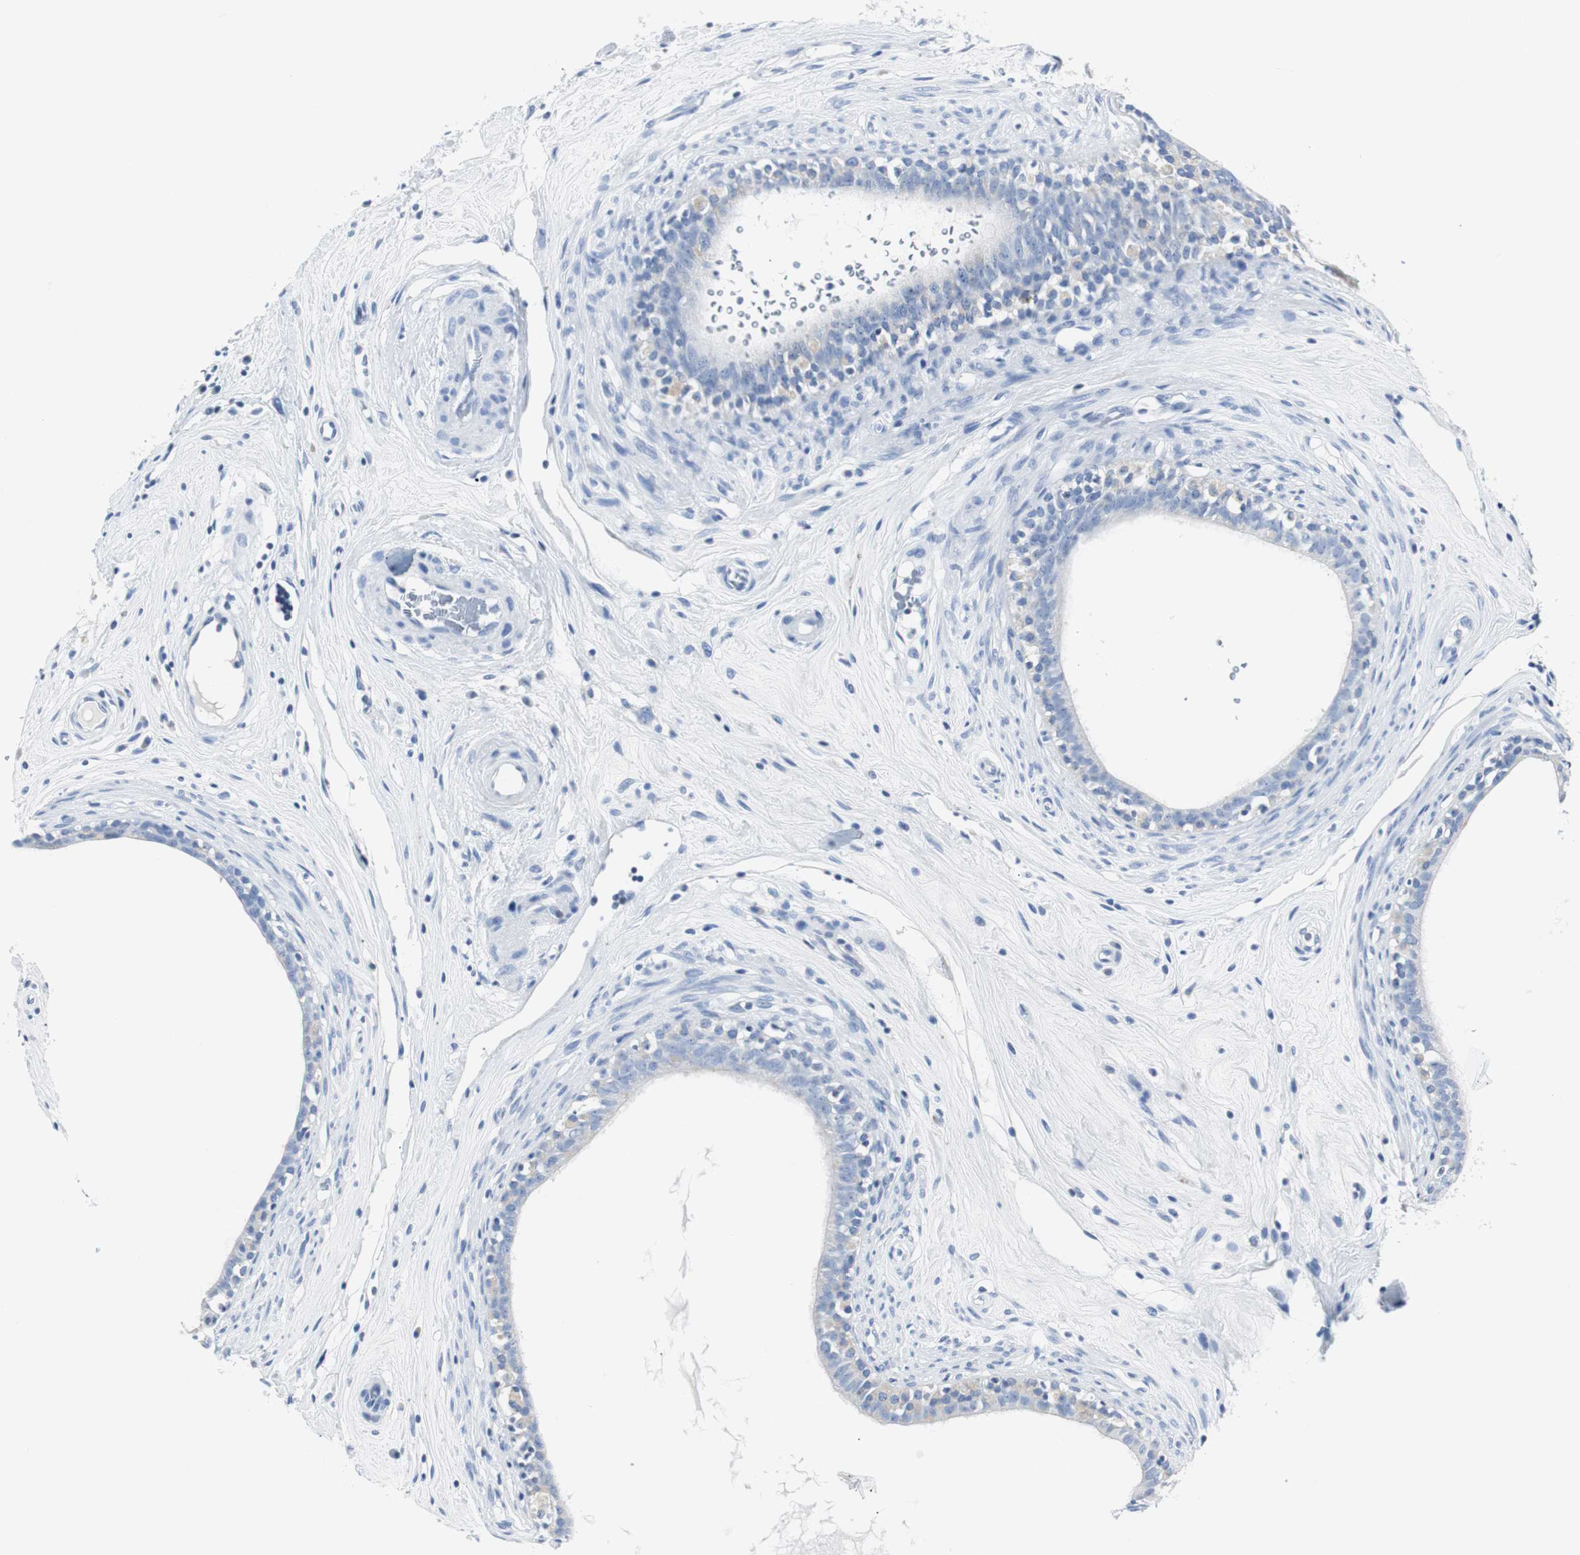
{"staining": {"intensity": "negative", "quantity": "none", "location": "none"}, "tissue": "epididymis", "cell_type": "Glandular cells", "image_type": "normal", "snomed": [{"axis": "morphology", "description": "Normal tissue, NOS"}, {"axis": "morphology", "description": "Inflammation, NOS"}, {"axis": "topography", "description": "Epididymis"}], "caption": "Glandular cells are negative for brown protein staining in unremarkable epididymis. The staining is performed using DAB brown chromogen with nuclei counter-stained in using hematoxylin.", "gene": "GAP43", "patient": {"sex": "male", "age": 84}}